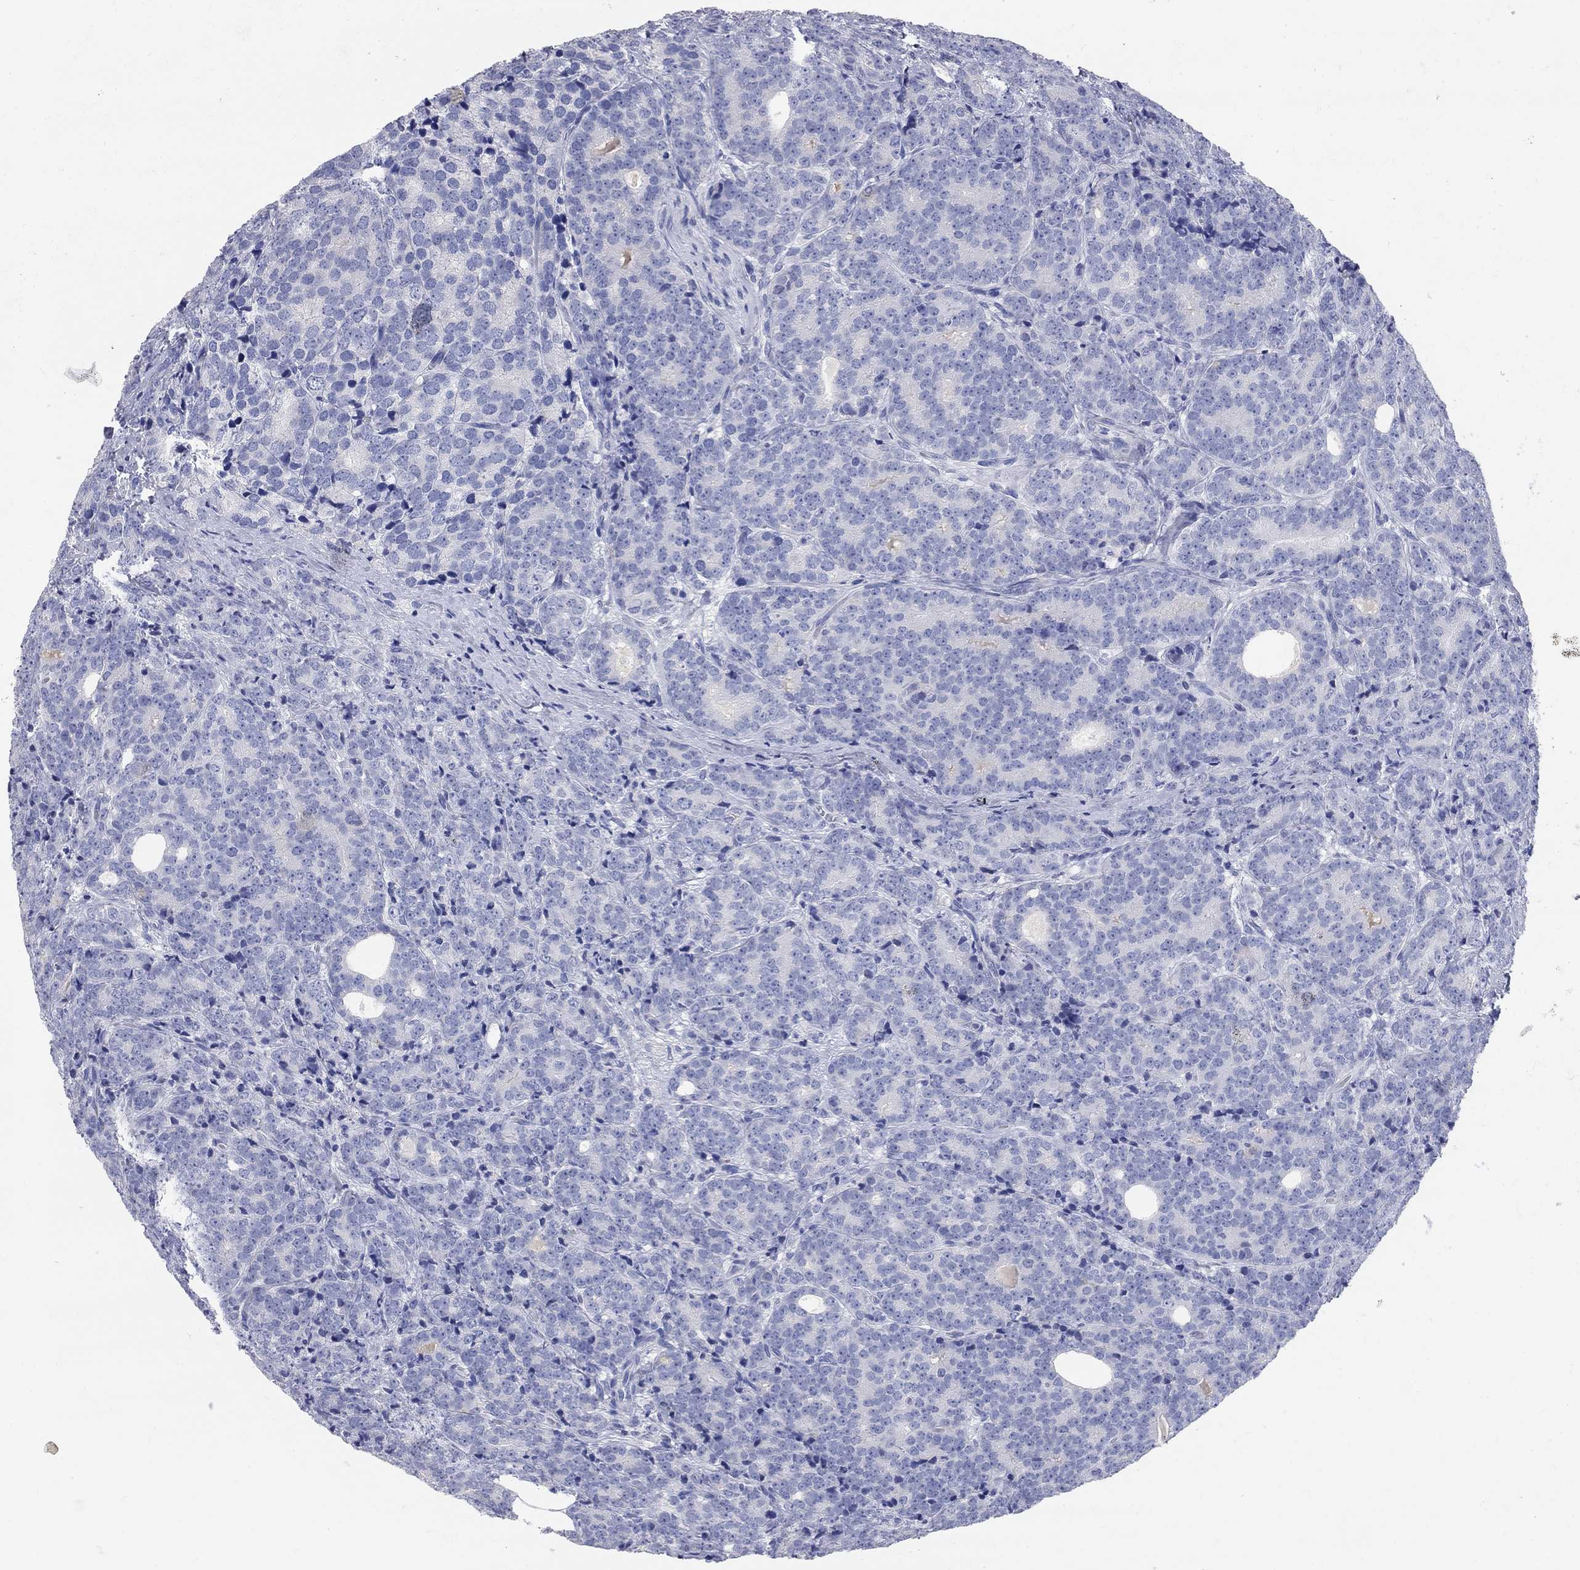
{"staining": {"intensity": "negative", "quantity": "none", "location": "none"}, "tissue": "prostate cancer", "cell_type": "Tumor cells", "image_type": "cancer", "snomed": [{"axis": "morphology", "description": "Adenocarcinoma, NOS"}, {"axis": "topography", "description": "Prostate"}], "caption": "This is an IHC micrograph of prostate adenocarcinoma. There is no positivity in tumor cells.", "gene": "AOX1", "patient": {"sex": "male", "age": 71}}